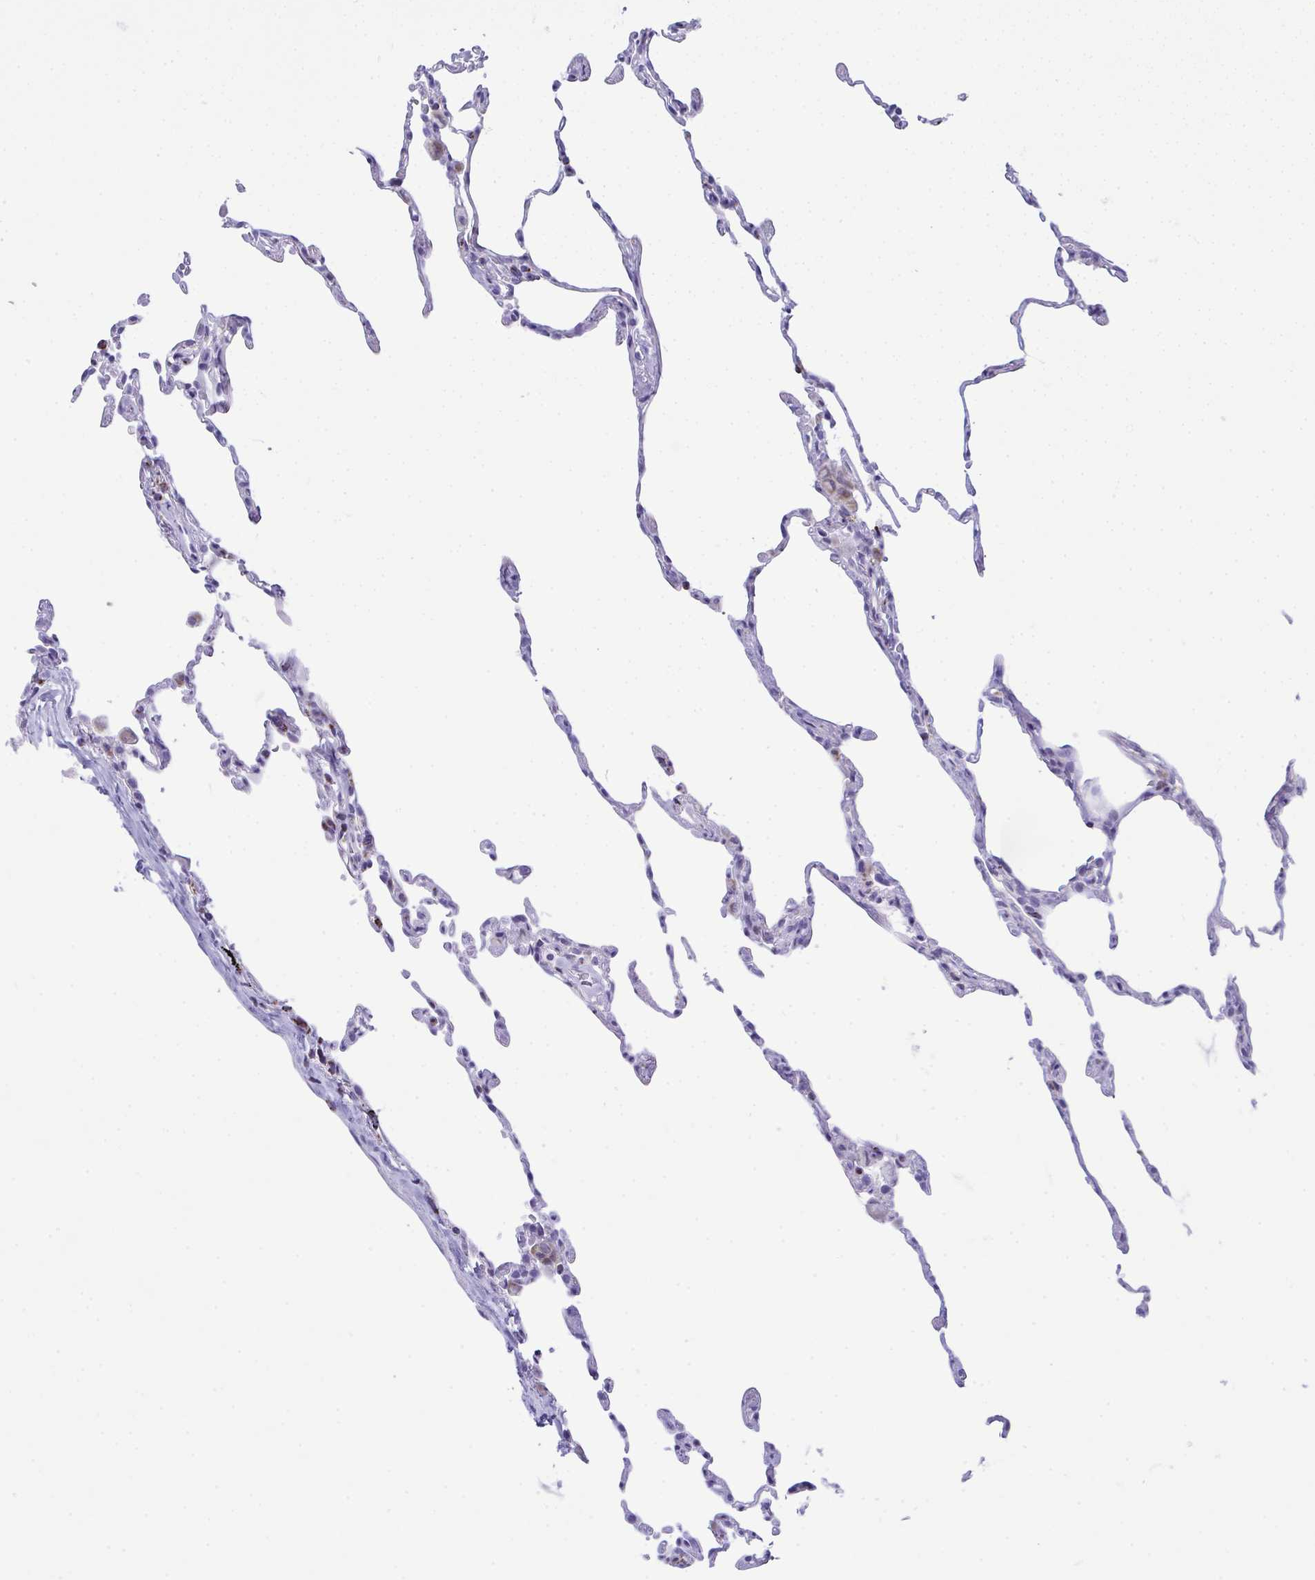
{"staining": {"intensity": "negative", "quantity": "none", "location": "none"}, "tissue": "lung", "cell_type": "Alveolar cells", "image_type": "normal", "snomed": [{"axis": "morphology", "description": "Normal tissue, NOS"}, {"axis": "topography", "description": "Lung"}], "caption": "This is an immunohistochemistry (IHC) micrograph of unremarkable lung. There is no staining in alveolar cells.", "gene": "PLA2G12B", "patient": {"sex": "female", "age": 57}}